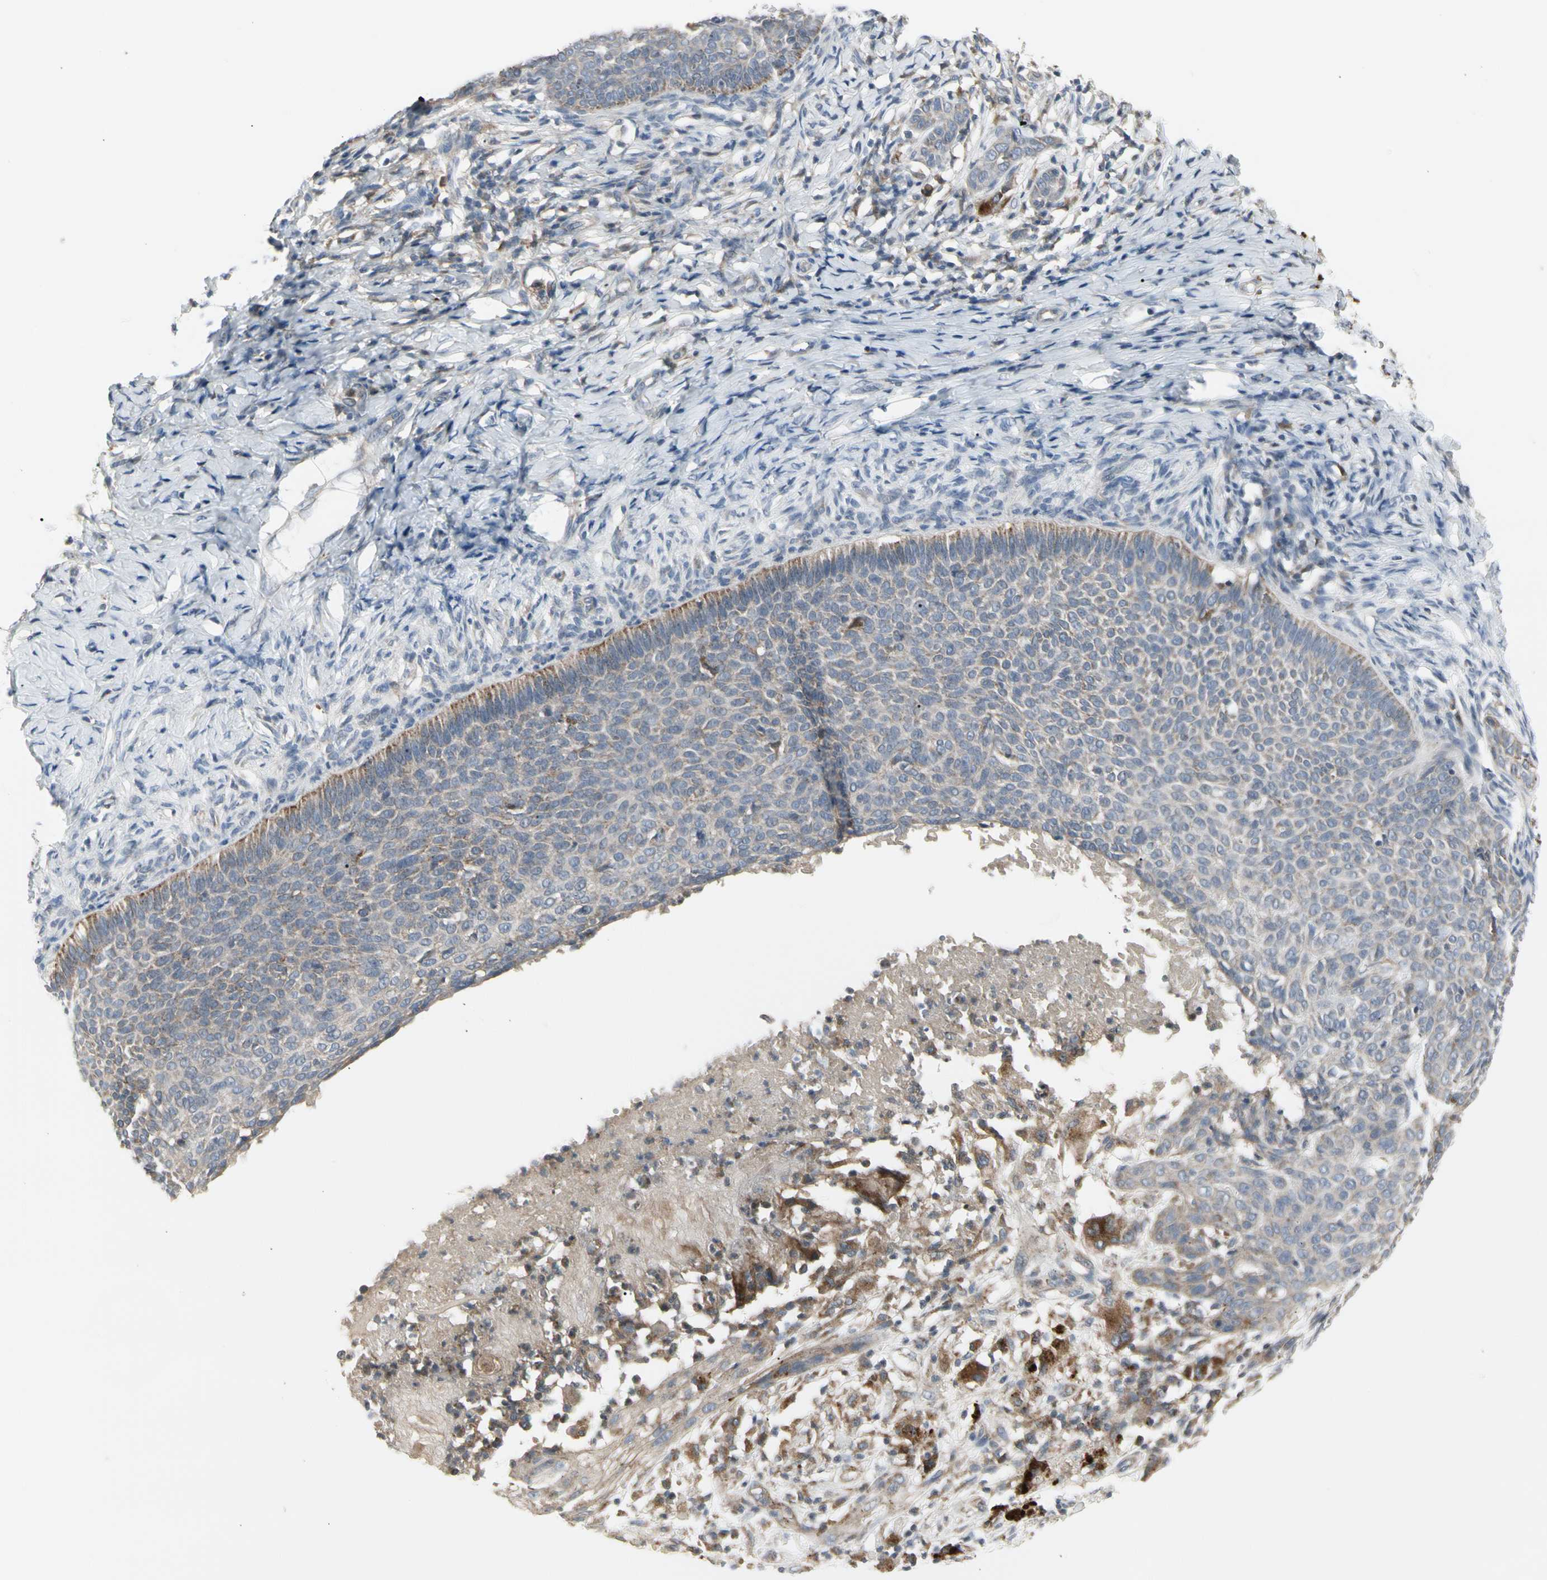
{"staining": {"intensity": "weak", "quantity": "<25%", "location": "cytoplasmic/membranous"}, "tissue": "skin cancer", "cell_type": "Tumor cells", "image_type": "cancer", "snomed": [{"axis": "morphology", "description": "Normal tissue, NOS"}, {"axis": "morphology", "description": "Basal cell carcinoma"}, {"axis": "topography", "description": "Skin"}], "caption": "An IHC image of skin cancer (basal cell carcinoma) is shown. There is no staining in tumor cells of skin cancer (basal cell carcinoma). The staining is performed using DAB (3,3'-diaminobenzidine) brown chromogen with nuclei counter-stained in using hematoxylin.", "gene": "GRN", "patient": {"sex": "male", "age": 87}}